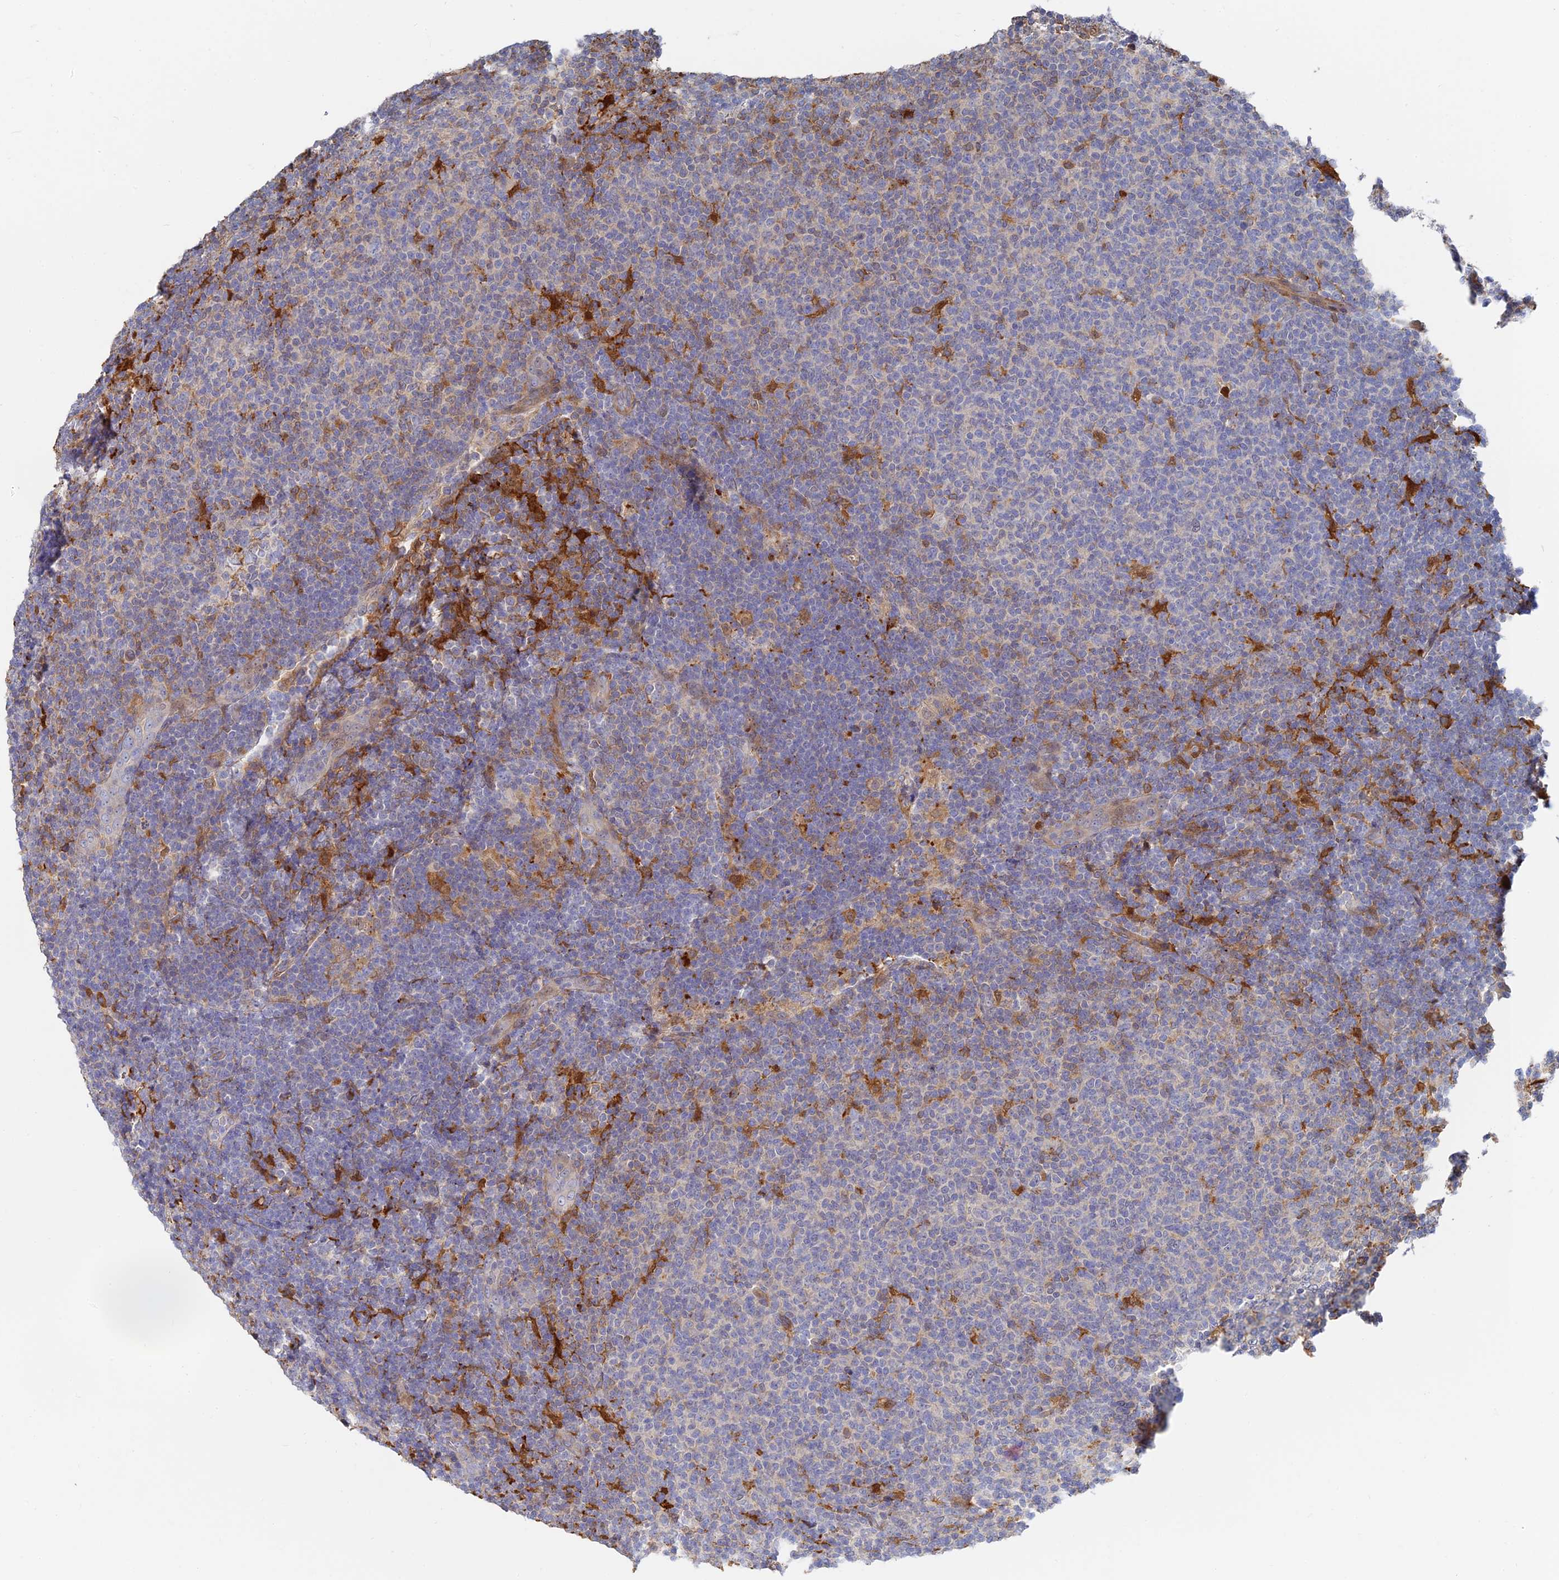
{"staining": {"intensity": "negative", "quantity": "none", "location": "none"}, "tissue": "lymphoma", "cell_type": "Tumor cells", "image_type": "cancer", "snomed": [{"axis": "morphology", "description": "Malignant lymphoma, non-Hodgkin's type, Low grade"}, {"axis": "topography", "description": "Lymph node"}], "caption": "DAB immunohistochemical staining of human low-grade malignant lymphoma, non-Hodgkin's type reveals no significant expression in tumor cells. The staining was performed using DAB to visualize the protein expression in brown, while the nuclei were stained in blue with hematoxylin (Magnification: 20x).", "gene": "SPATA5L1", "patient": {"sex": "male", "age": 66}}